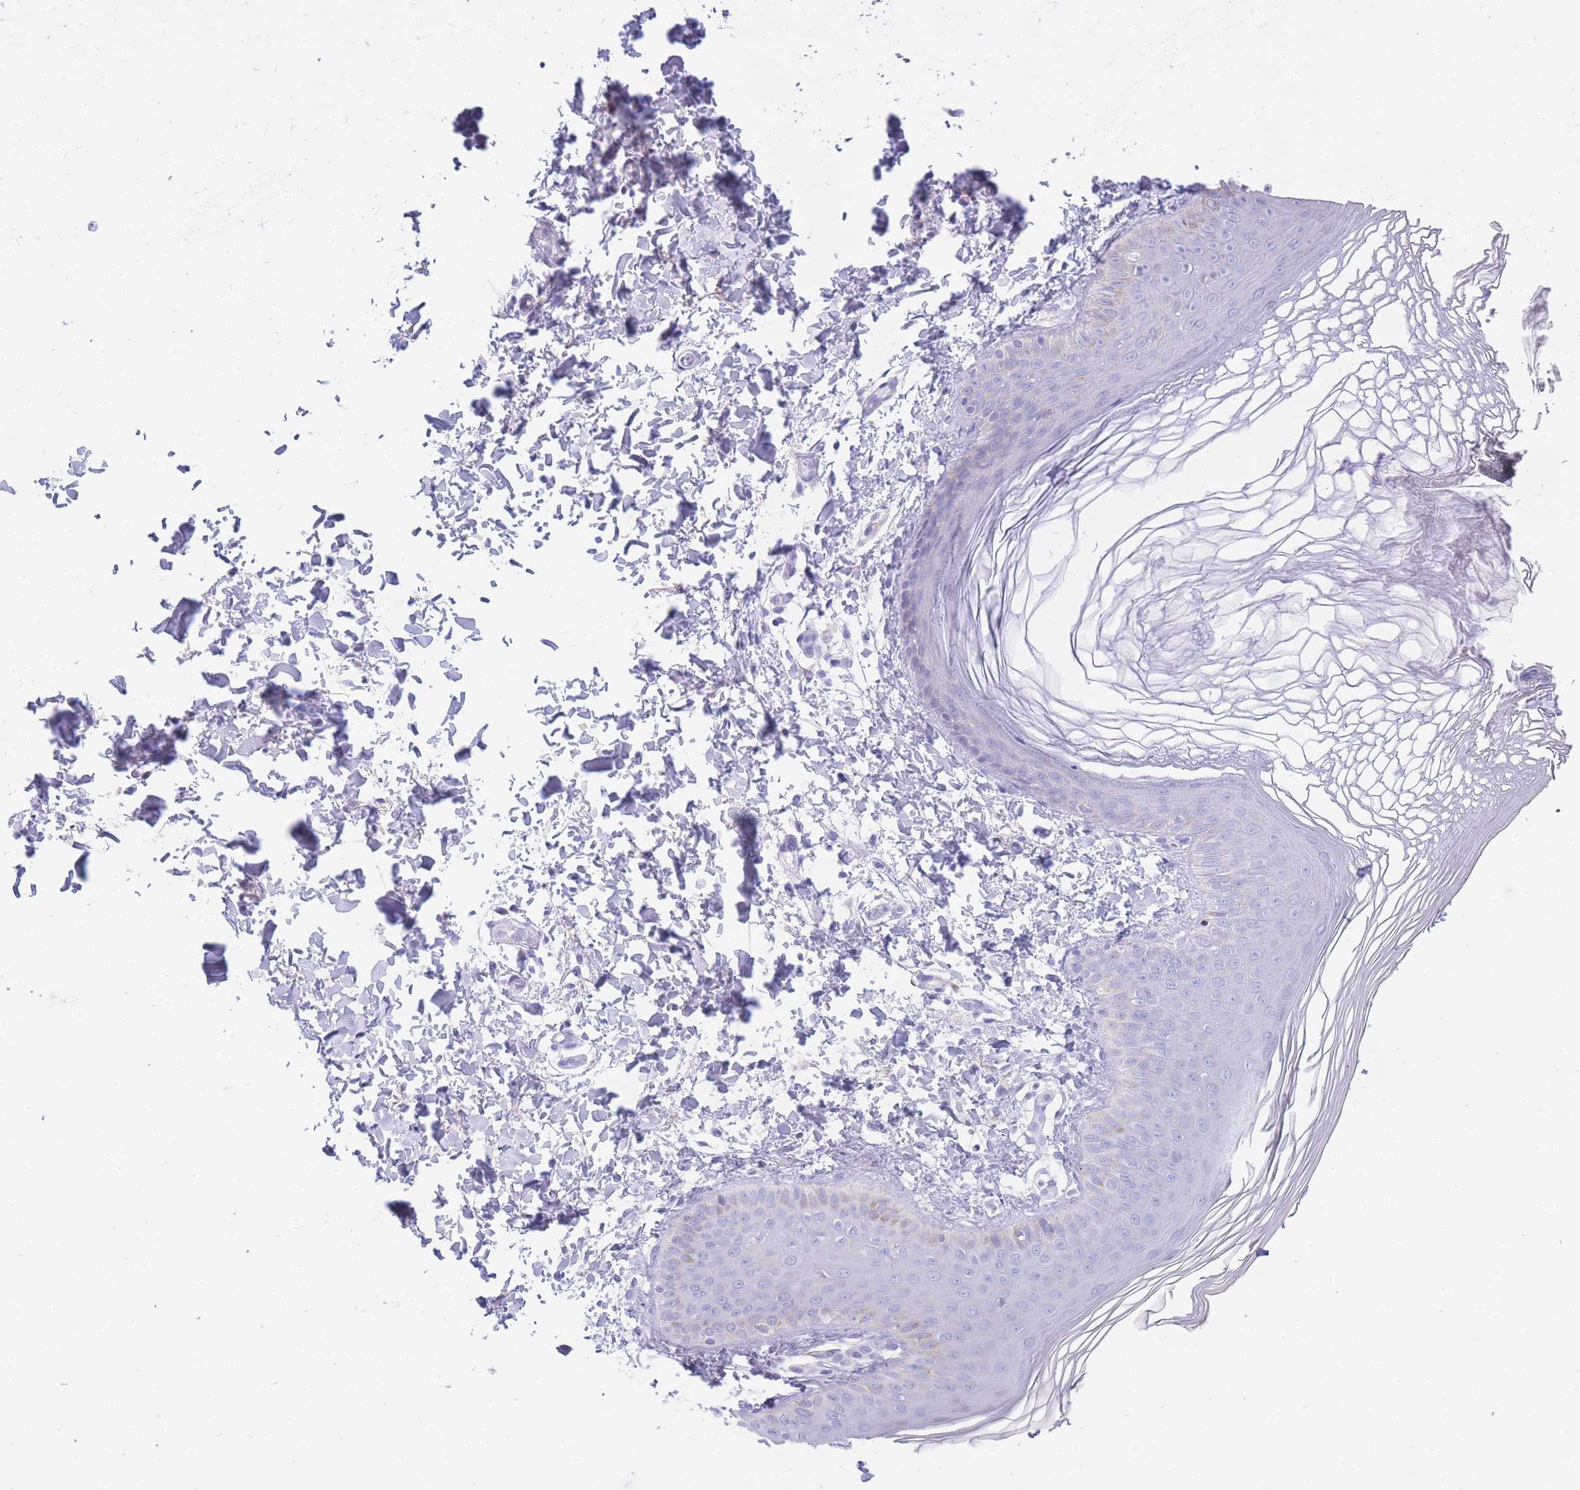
{"staining": {"intensity": "negative", "quantity": "none", "location": "none"}, "tissue": "skin", "cell_type": "Epidermal cells", "image_type": "normal", "snomed": [{"axis": "morphology", "description": "Normal tissue, NOS"}, {"axis": "morphology", "description": "Inflammation, NOS"}, {"axis": "topography", "description": "Soft tissue"}, {"axis": "topography", "description": "Anal"}], "caption": "Immunohistochemistry histopathology image of normal skin: skin stained with DAB reveals no significant protein staining in epidermal cells.", "gene": "XKR8", "patient": {"sex": "female", "age": 15}}